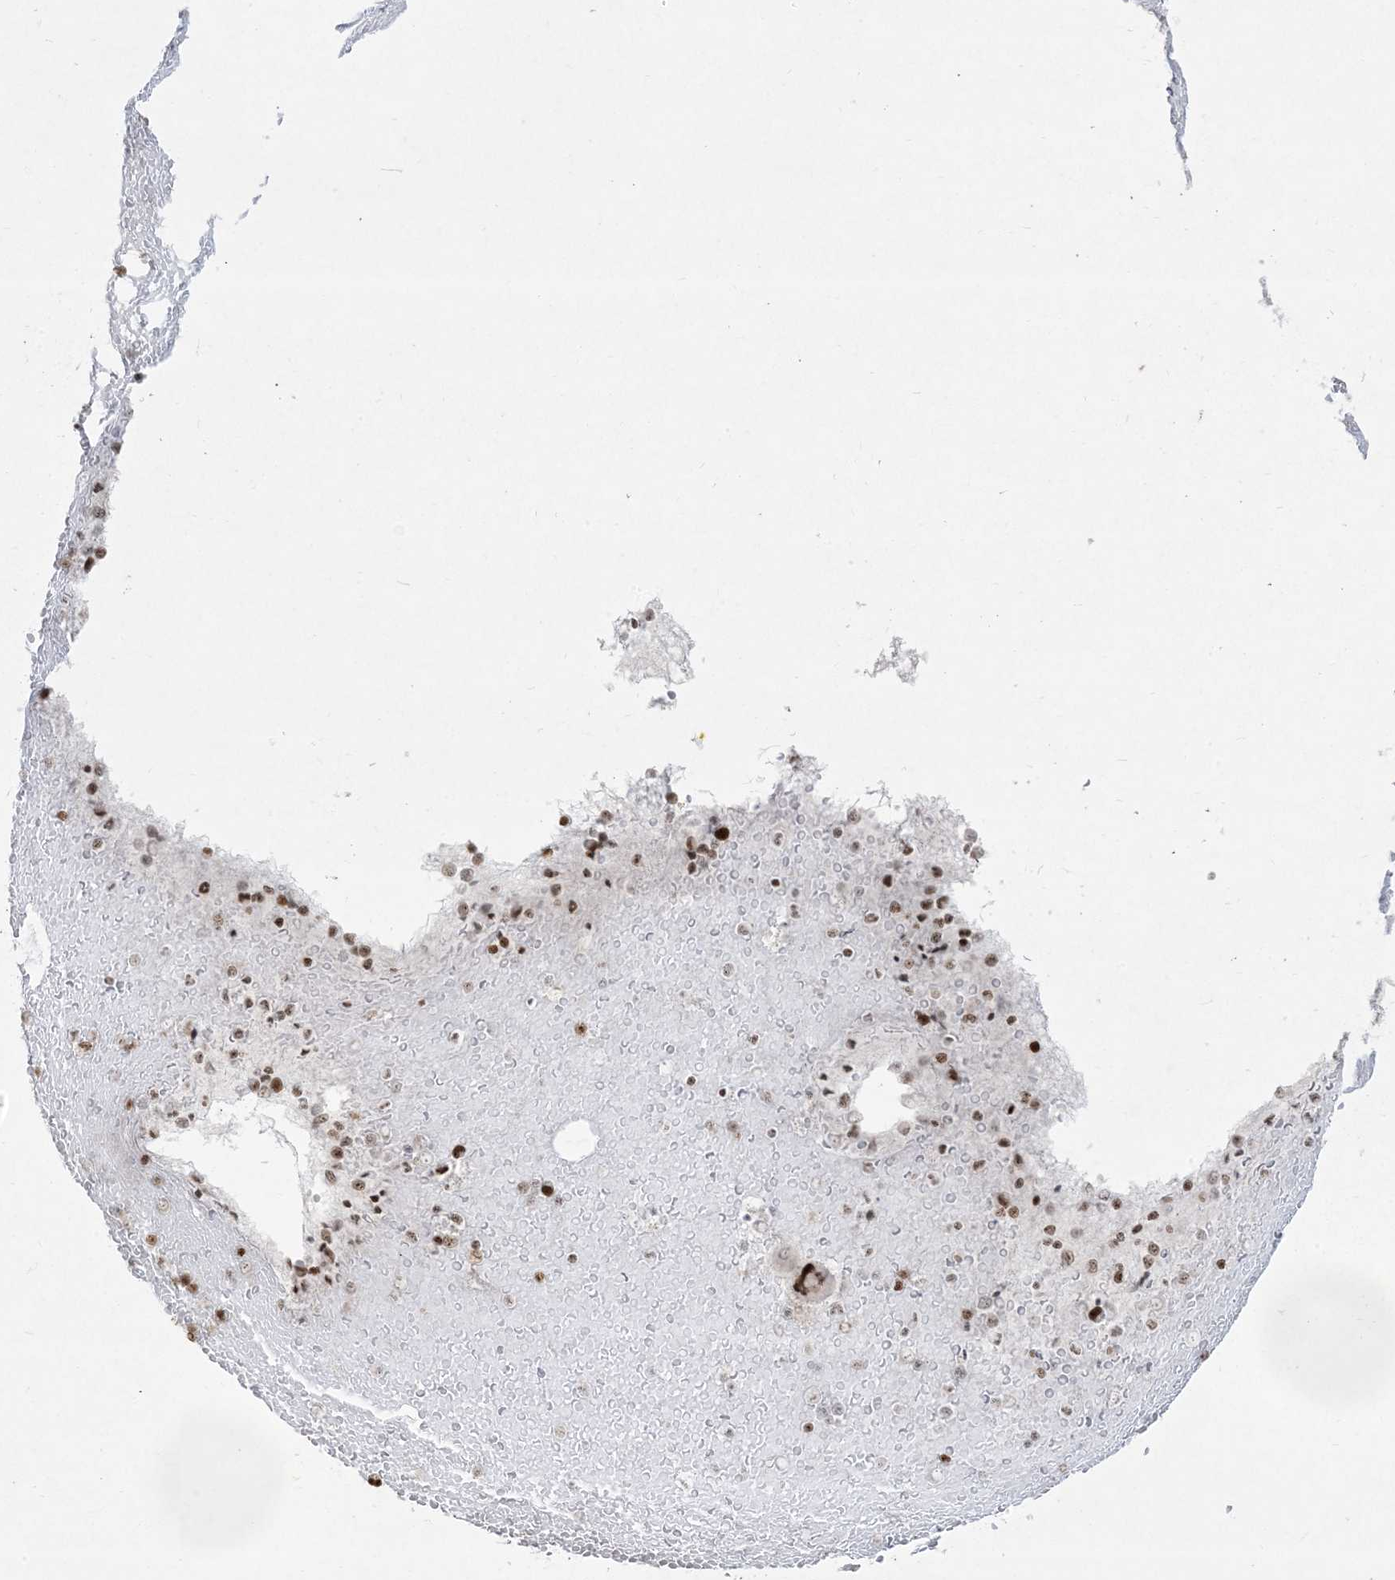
{"staining": {"intensity": "moderate", "quantity": "25%-75%", "location": "nuclear"}, "tissue": "bone marrow", "cell_type": "Hematopoietic cells", "image_type": "normal", "snomed": [{"axis": "morphology", "description": "Normal tissue, NOS"}, {"axis": "topography", "description": "Bone marrow"}], "caption": "A brown stain labels moderate nuclear expression of a protein in hematopoietic cells of unremarkable human bone marrow. (DAB (3,3'-diaminobenzidine) = brown stain, brightfield microscopy at high magnification).", "gene": "RBM10", "patient": {"sex": "male", "age": 47}}